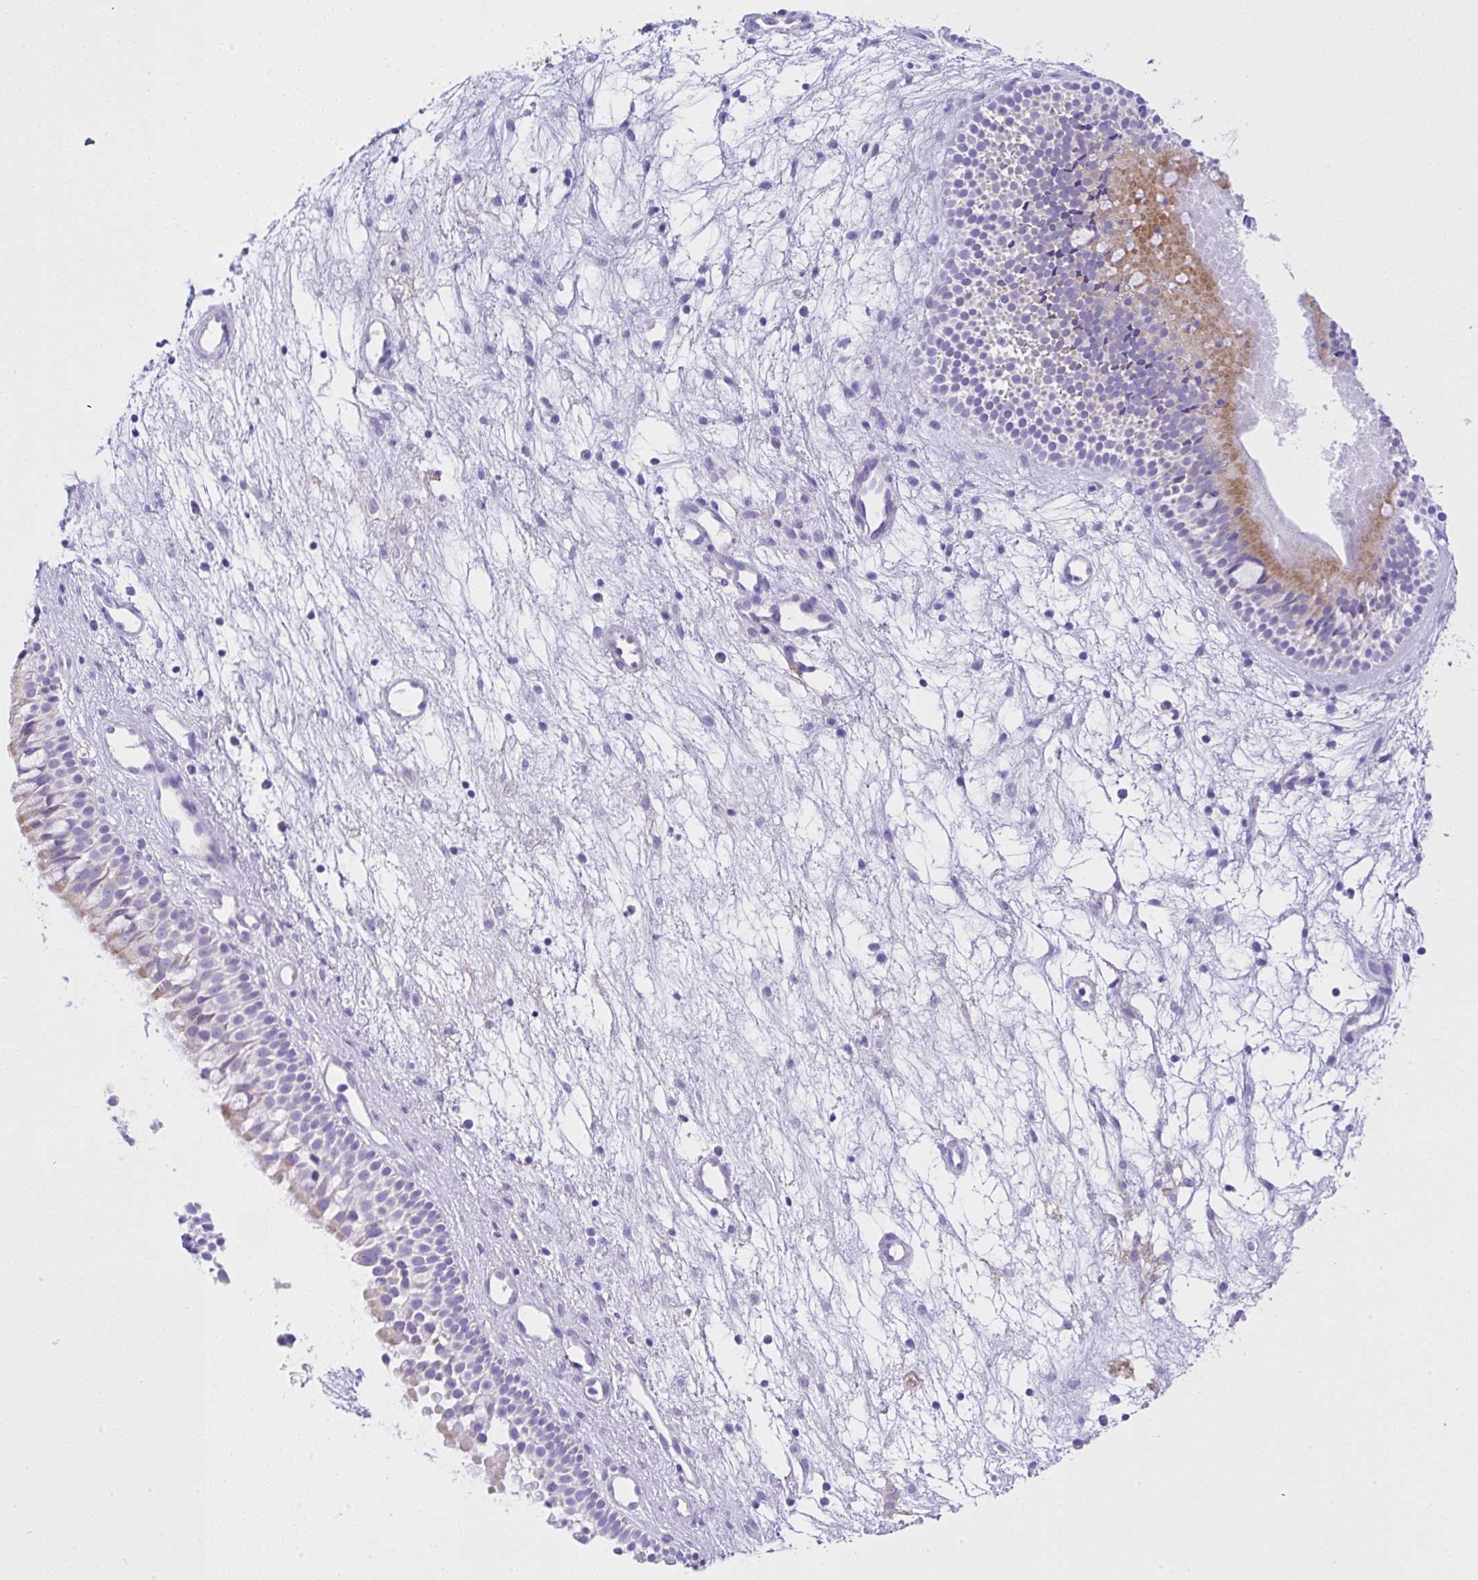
{"staining": {"intensity": "weak", "quantity": "<25%", "location": "cytoplasmic/membranous"}, "tissue": "nasopharynx", "cell_type": "Respiratory epithelial cells", "image_type": "normal", "snomed": [{"axis": "morphology", "description": "Normal tissue, NOS"}, {"axis": "morphology", "description": "Polyp, NOS"}, {"axis": "topography", "description": "Nasopharynx"}], "caption": "Nasopharynx was stained to show a protein in brown. There is no significant staining in respiratory epithelial cells. (DAB immunohistochemistry (IHC), high magnification).", "gene": "SLC13A1", "patient": {"sex": "male", "age": 83}}